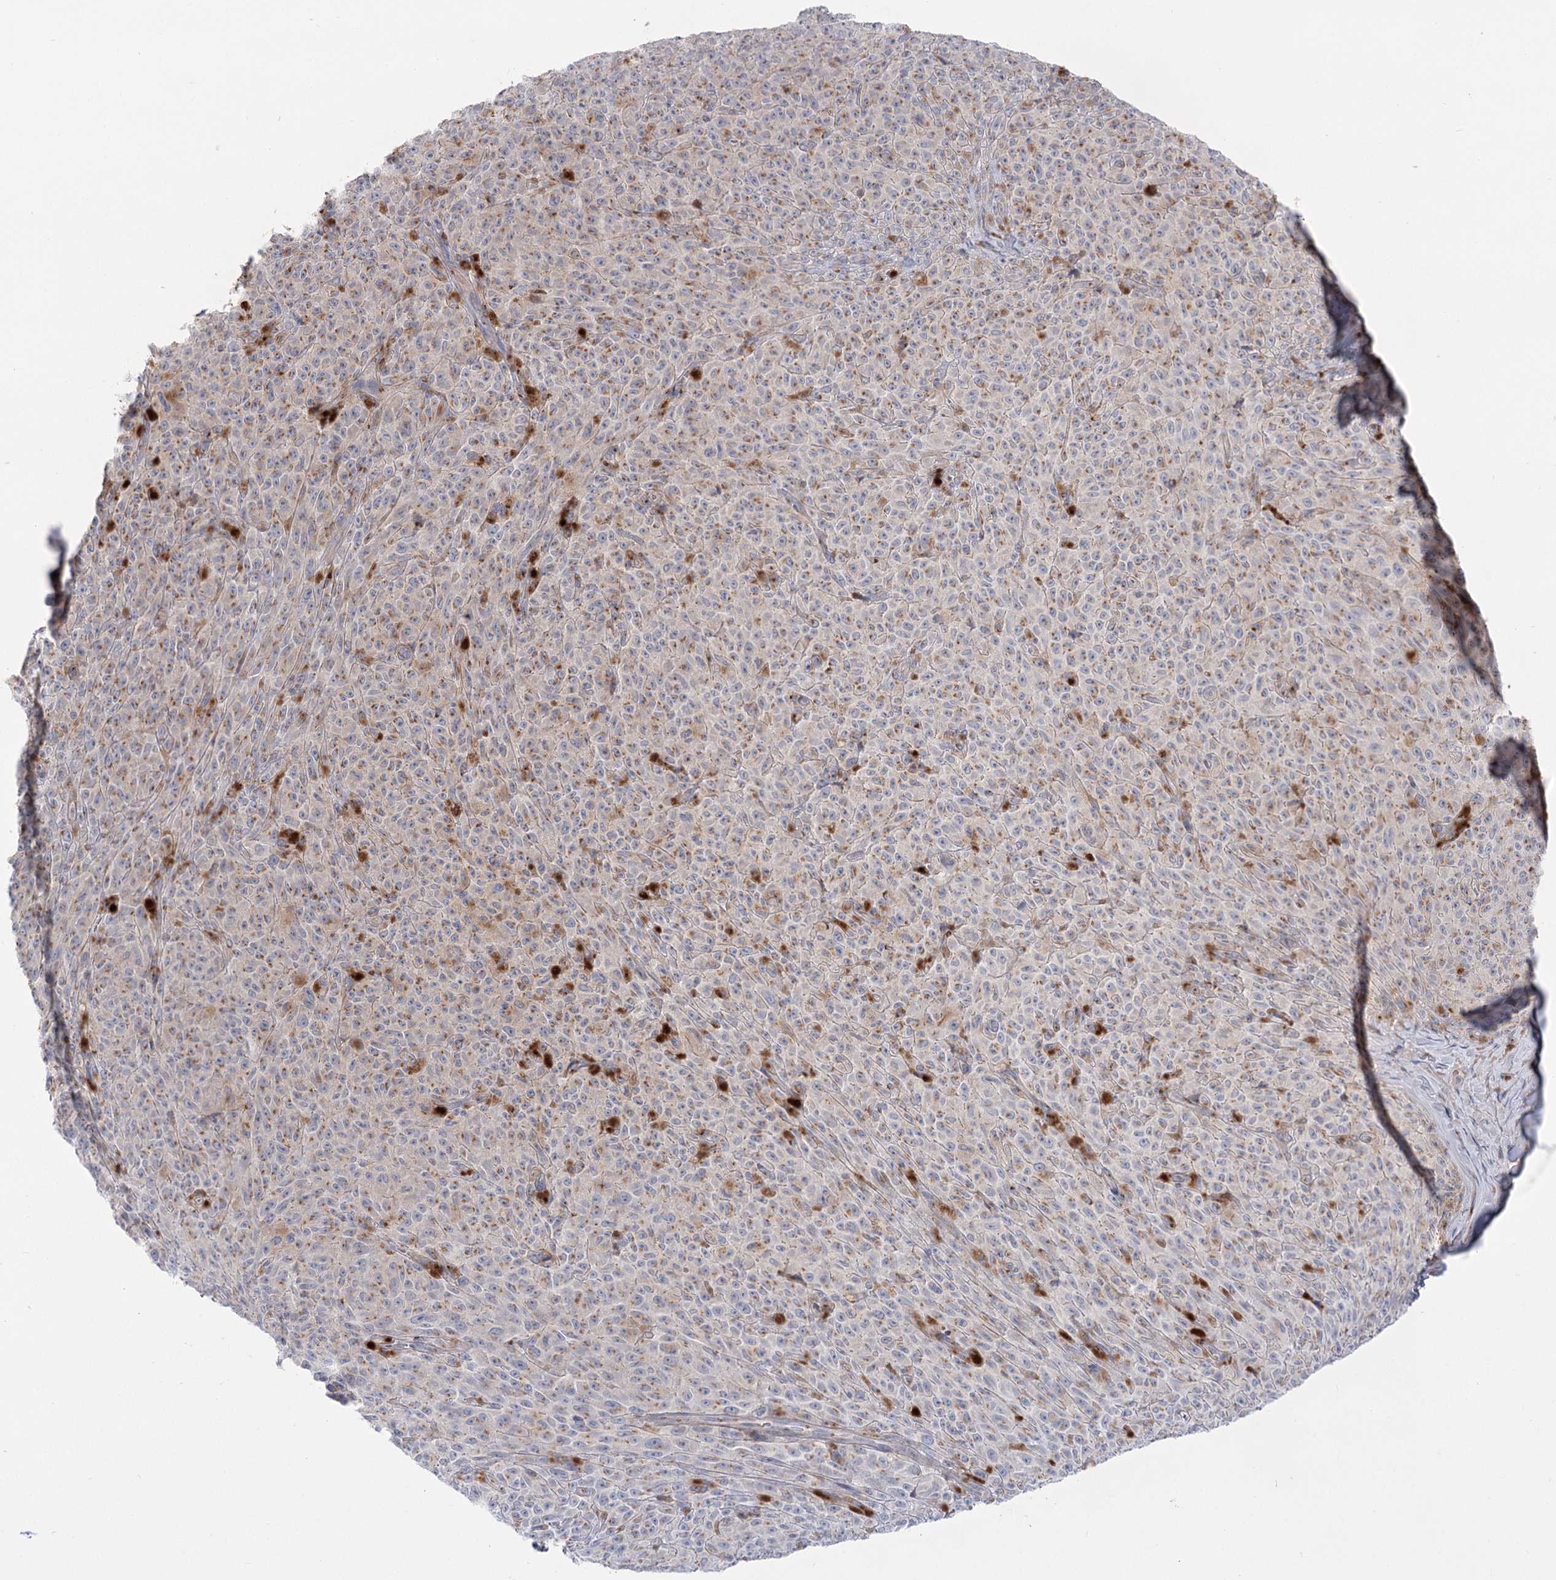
{"staining": {"intensity": "weak", "quantity": "25%-75%", "location": "cytoplasmic/membranous"}, "tissue": "melanoma", "cell_type": "Tumor cells", "image_type": "cancer", "snomed": [{"axis": "morphology", "description": "Malignant melanoma, NOS"}, {"axis": "topography", "description": "Skin"}], "caption": "Protein expression analysis of human melanoma reveals weak cytoplasmic/membranous staining in approximately 25%-75% of tumor cells.", "gene": "GBF1", "patient": {"sex": "female", "age": 82}}